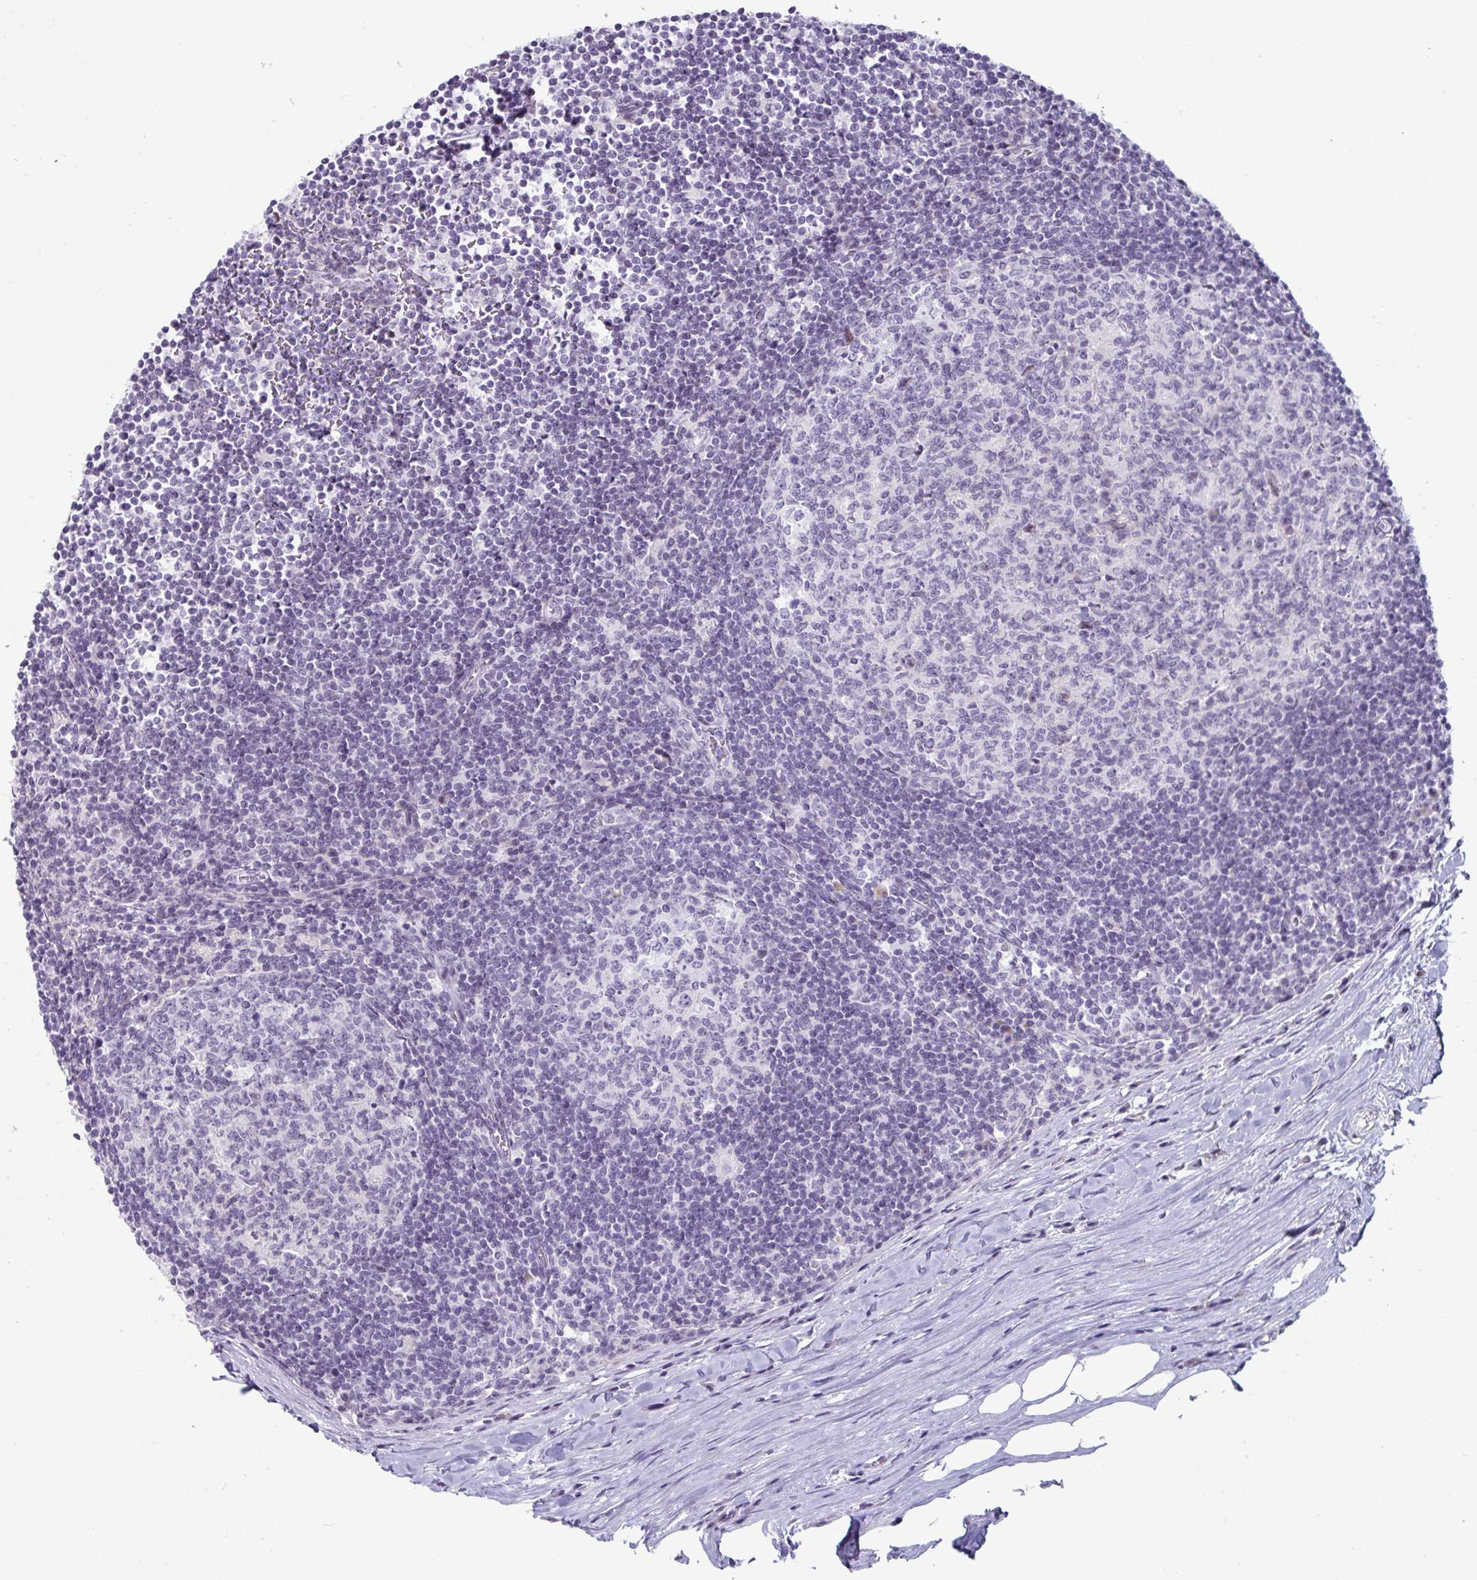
{"staining": {"intensity": "negative", "quantity": "none", "location": "none"}, "tissue": "lymph node", "cell_type": "Germinal center cells", "image_type": "normal", "snomed": [{"axis": "morphology", "description": "Normal tissue, NOS"}, {"axis": "topography", "description": "Lymph node"}], "caption": "IHC of normal lymph node exhibits no staining in germinal center cells. The staining was performed using DAB to visualize the protein expression in brown, while the nuclei were stained in blue with hematoxylin (Magnification: 20x).", "gene": "VSIG10L", "patient": {"sex": "male", "age": 67}}